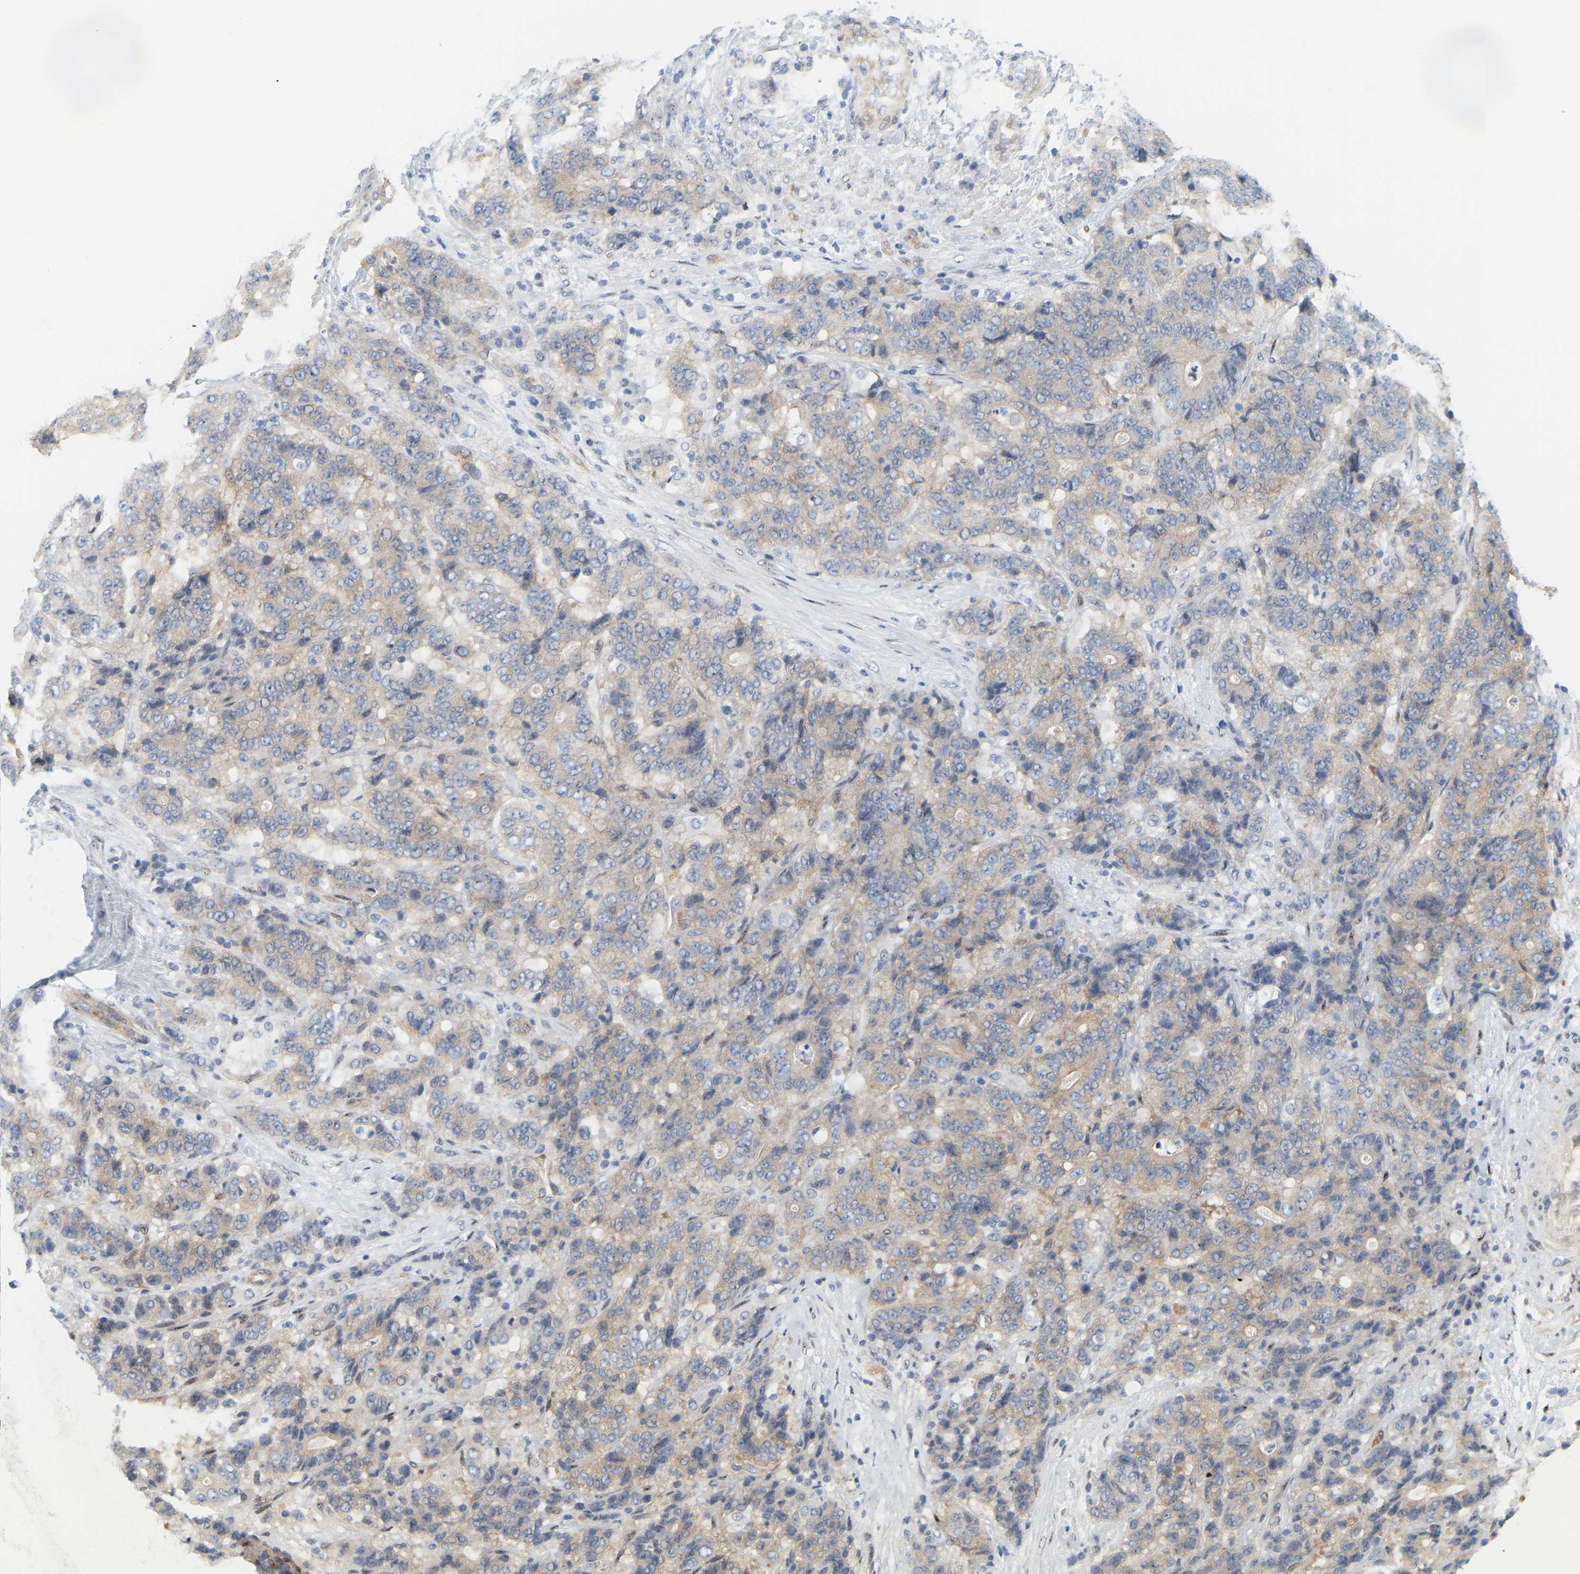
{"staining": {"intensity": "weak", "quantity": "25%-75%", "location": "cytoplasmic/membranous"}, "tissue": "stomach cancer", "cell_type": "Tumor cells", "image_type": "cancer", "snomed": [{"axis": "morphology", "description": "Adenocarcinoma, NOS"}, {"axis": "topography", "description": "Stomach"}], "caption": "A brown stain shows weak cytoplasmic/membranous expression of a protein in stomach cancer tumor cells.", "gene": "RAPH1", "patient": {"sex": "female", "age": 73}}